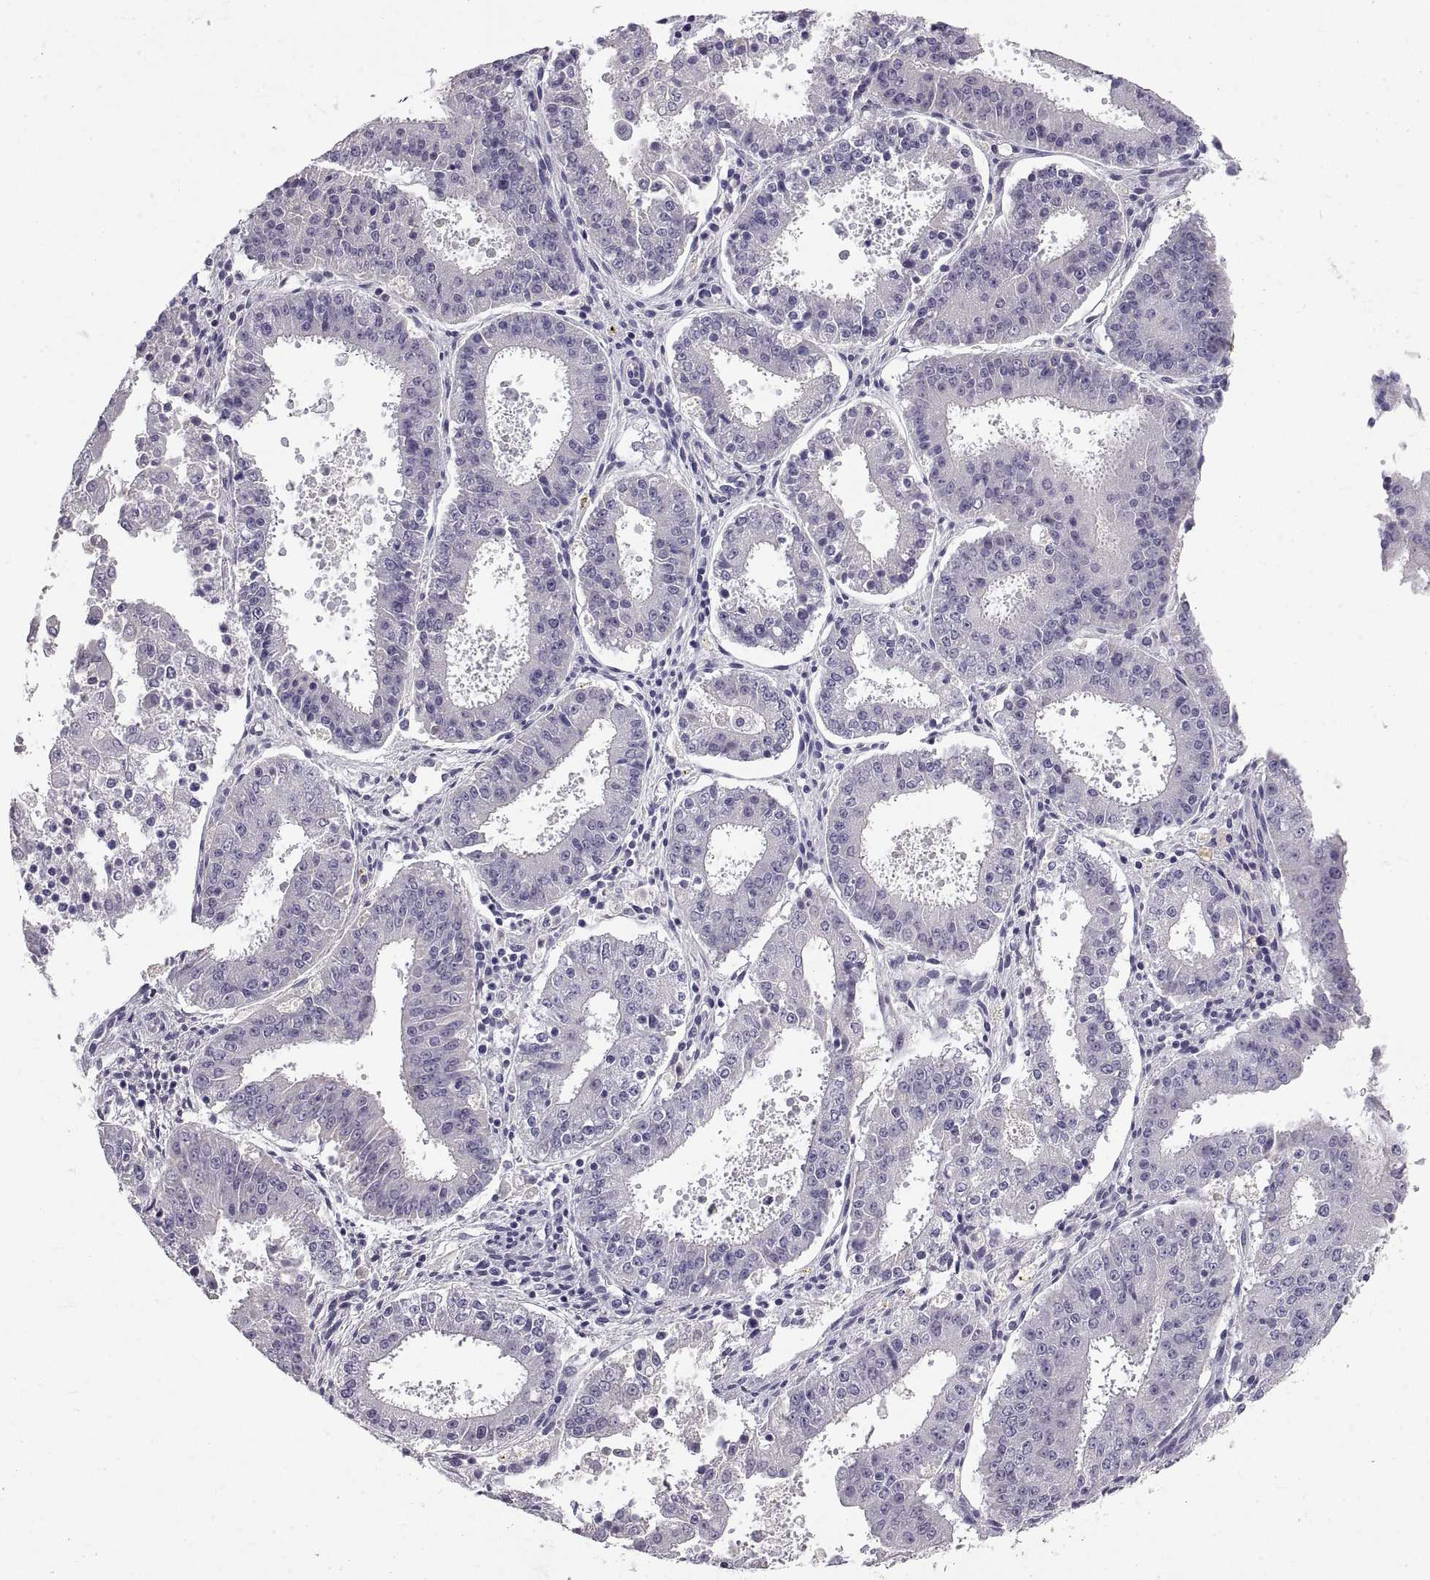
{"staining": {"intensity": "negative", "quantity": "none", "location": "none"}, "tissue": "ovarian cancer", "cell_type": "Tumor cells", "image_type": "cancer", "snomed": [{"axis": "morphology", "description": "Carcinoma, endometroid"}, {"axis": "topography", "description": "Ovary"}], "caption": "The immunohistochemistry (IHC) photomicrograph has no significant staining in tumor cells of ovarian cancer tissue. (DAB IHC, high magnification).", "gene": "ADAM32", "patient": {"sex": "female", "age": 42}}